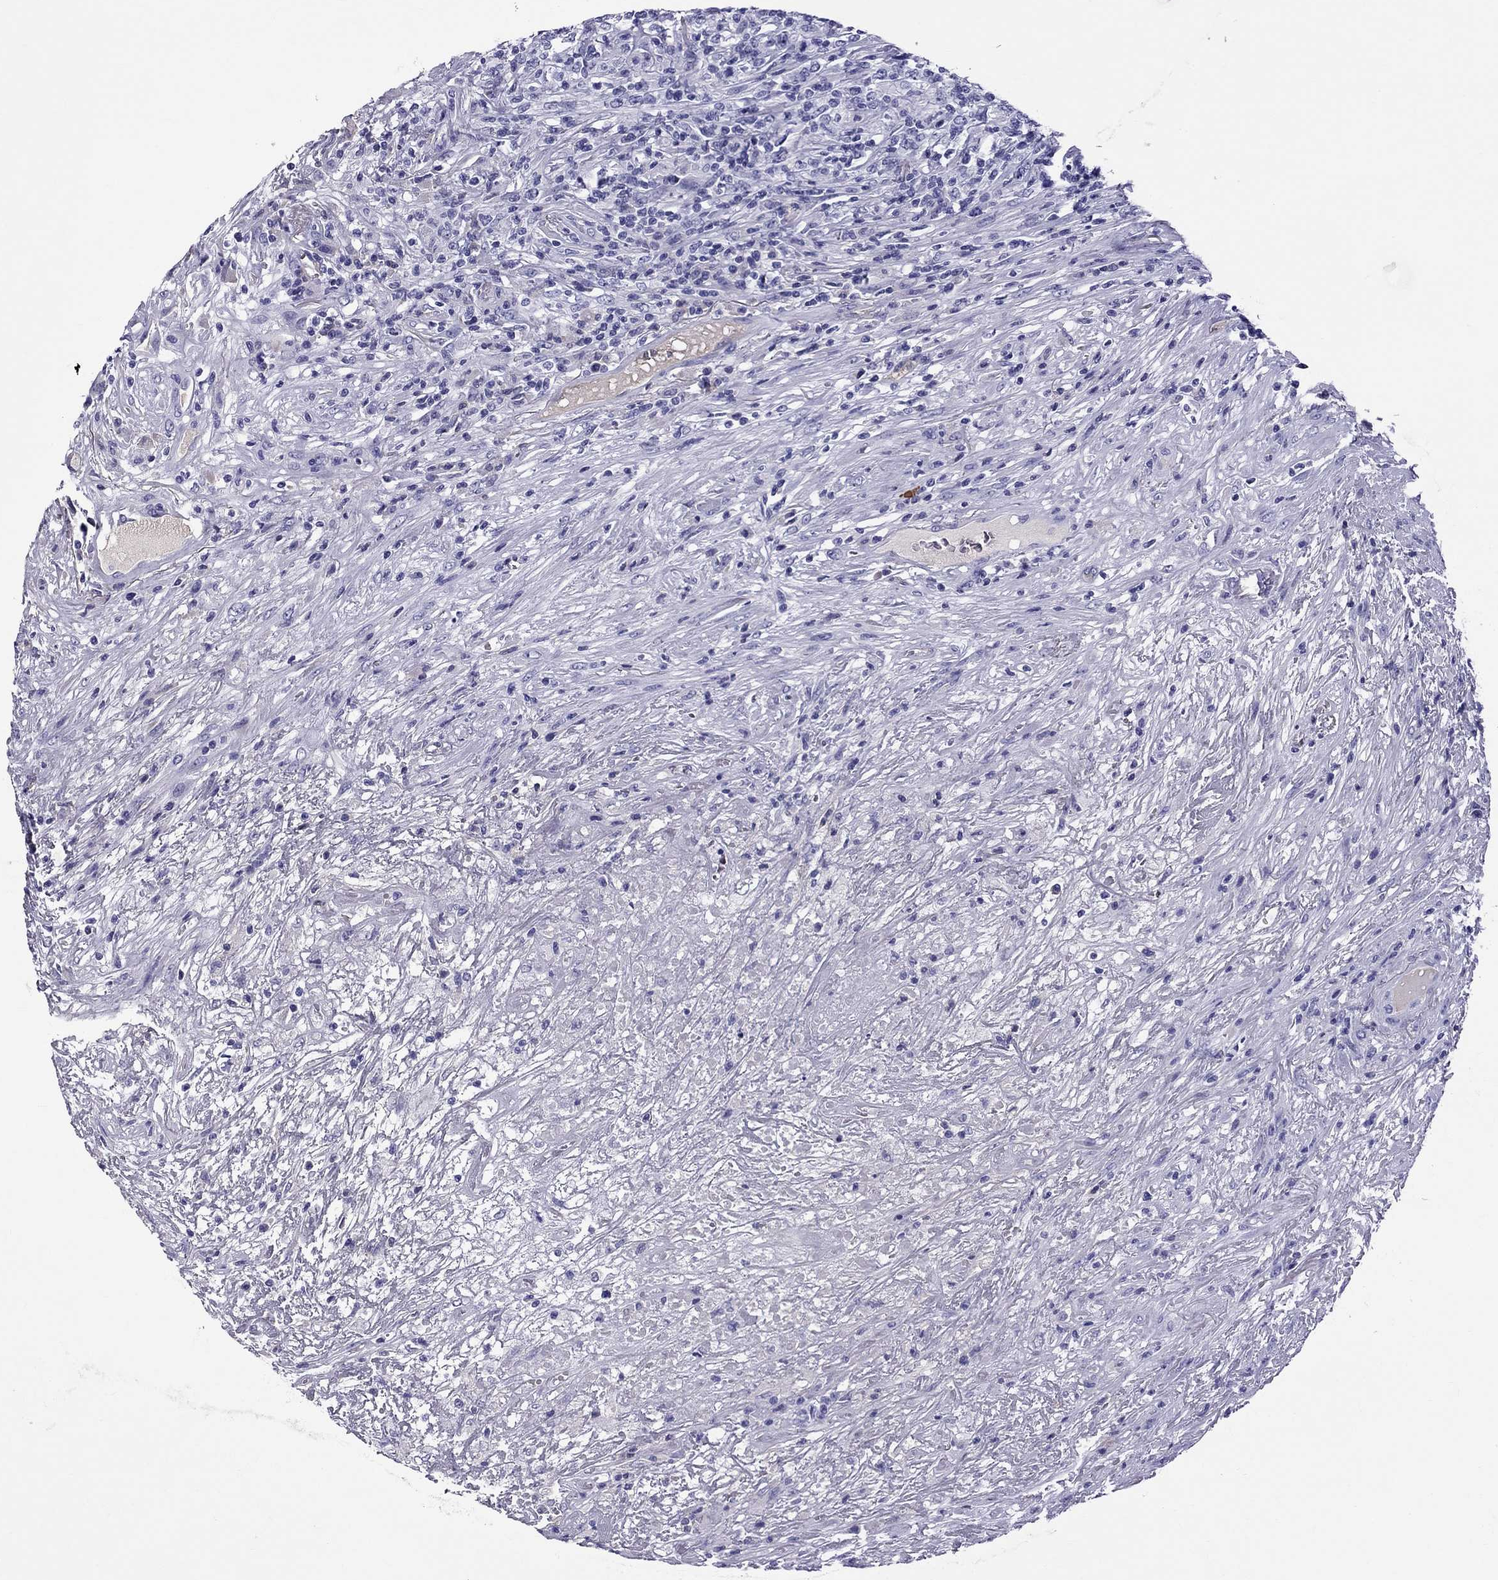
{"staining": {"intensity": "negative", "quantity": "none", "location": "none"}, "tissue": "lymphoma", "cell_type": "Tumor cells", "image_type": "cancer", "snomed": [{"axis": "morphology", "description": "Malignant lymphoma, non-Hodgkin's type, High grade"}, {"axis": "topography", "description": "Lung"}], "caption": "Tumor cells are negative for brown protein staining in lymphoma. (DAB (3,3'-diaminobenzidine) IHC visualized using brightfield microscopy, high magnification).", "gene": "SCART1", "patient": {"sex": "male", "age": 79}}